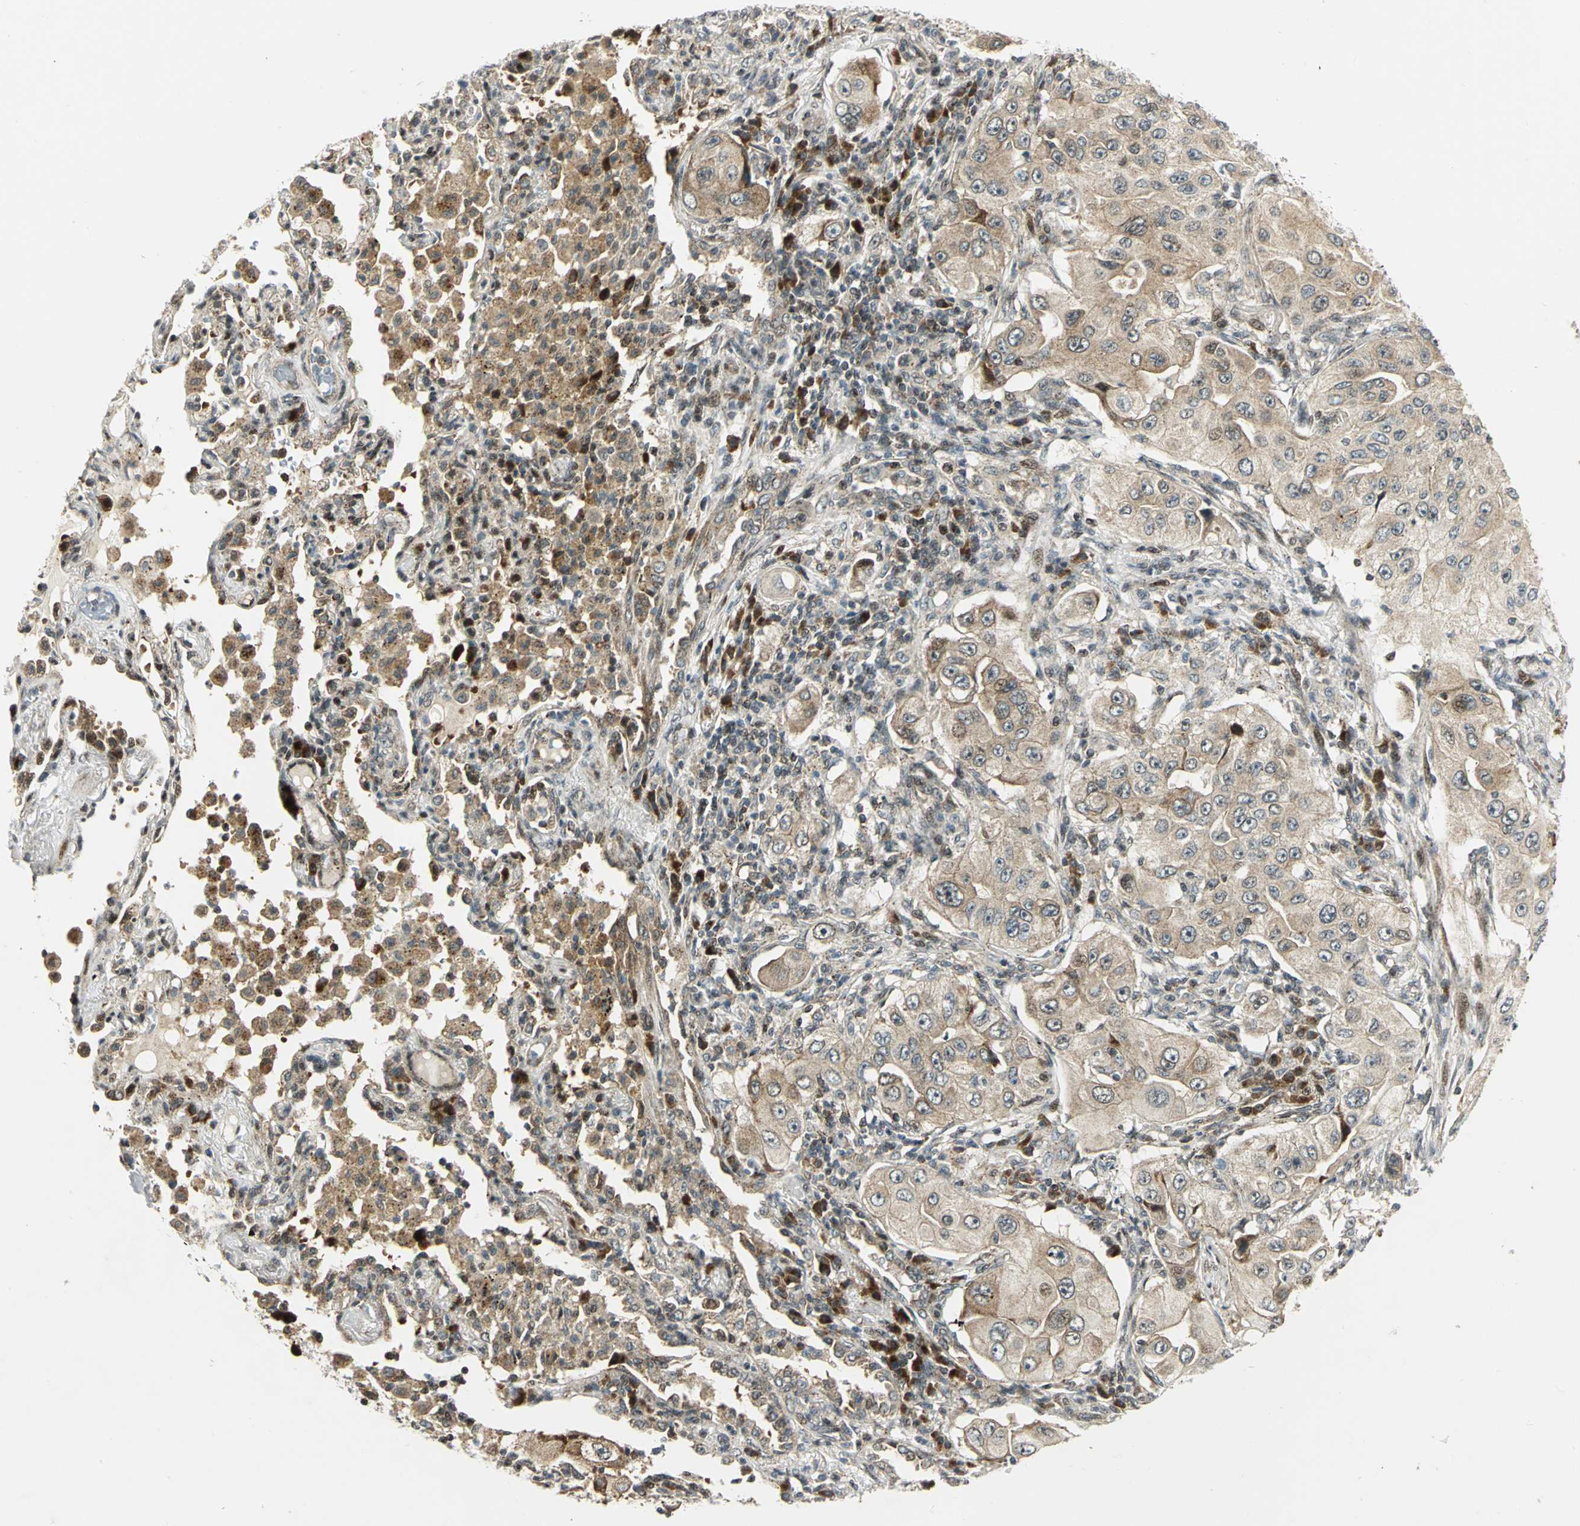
{"staining": {"intensity": "moderate", "quantity": ">75%", "location": "cytoplasmic/membranous"}, "tissue": "lung cancer", "cell_type": "Tumor cells", "image_type": "cancer", "snomed": [{"axis": "morphology", "description": "Adenocarcinoma, NOS"}, {"axis": "topography", "description": "Lung"}], "caption": "Immunohistochemistry of human lung adenocarcinoma demonstrates medium levels of moderate cytoplasmic/membranous staining in about >75% of tumor cells.", "gene": "ATP6V1A", "patient": {"sex": "male", "age": 84}}